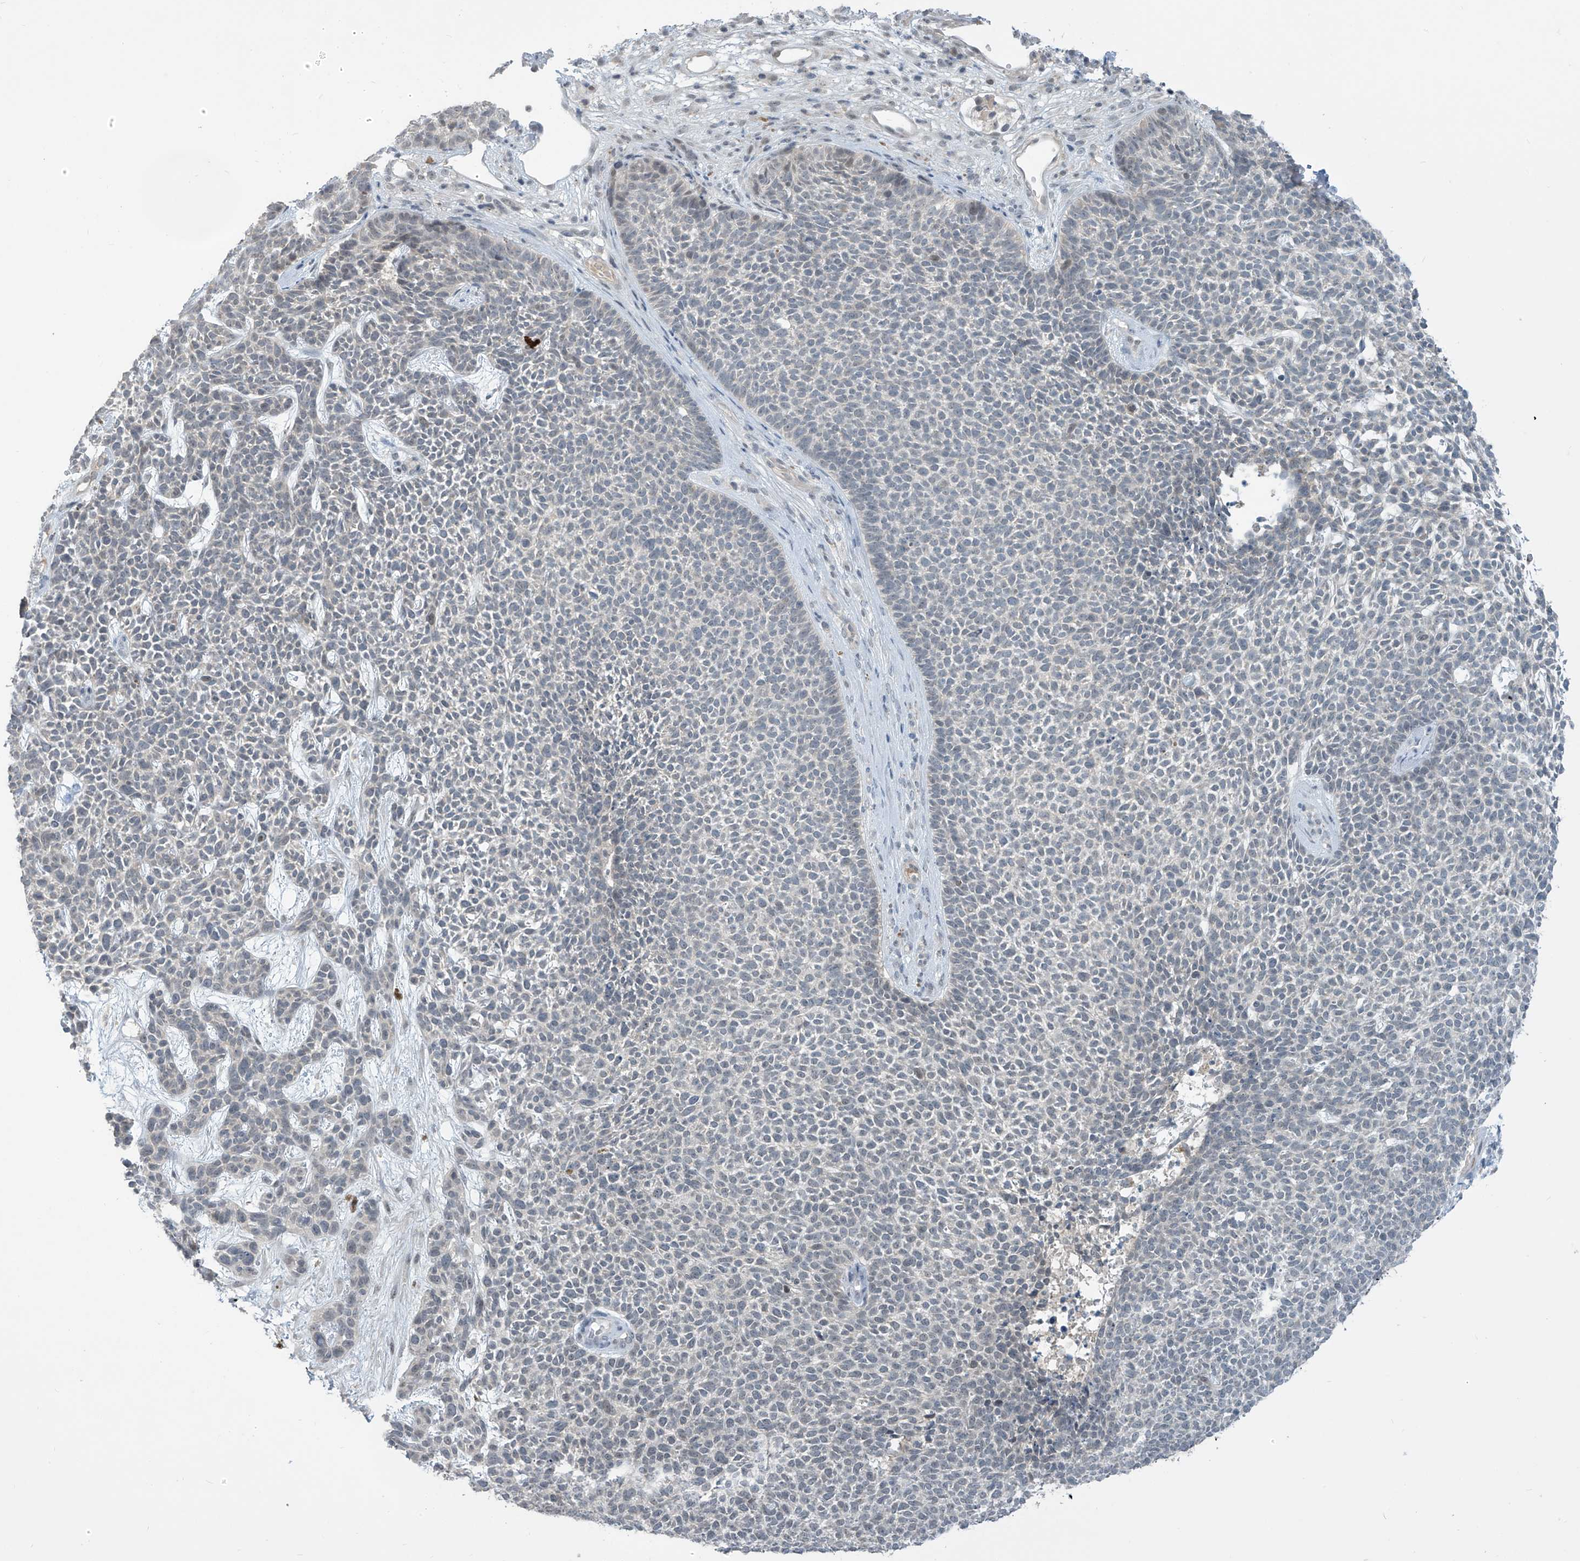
{"staining": {"intensity": "negative", "quantity": "none", "location": "none"}, "tissue": "skin cancer", "cell_type": "Tumor cells", "image_type": "cancer", "snomed": [{"axis": "morphology", "description": "Basal cell carcinoma"}, {"axis": "topography", "description": "Skin"}], "caption": "The histopathology image reveals no staining of tumor cells in basal cell carcinoma (skin).", "gene": "METAP1D", "patient": {"sex": "female", "age": 84}}